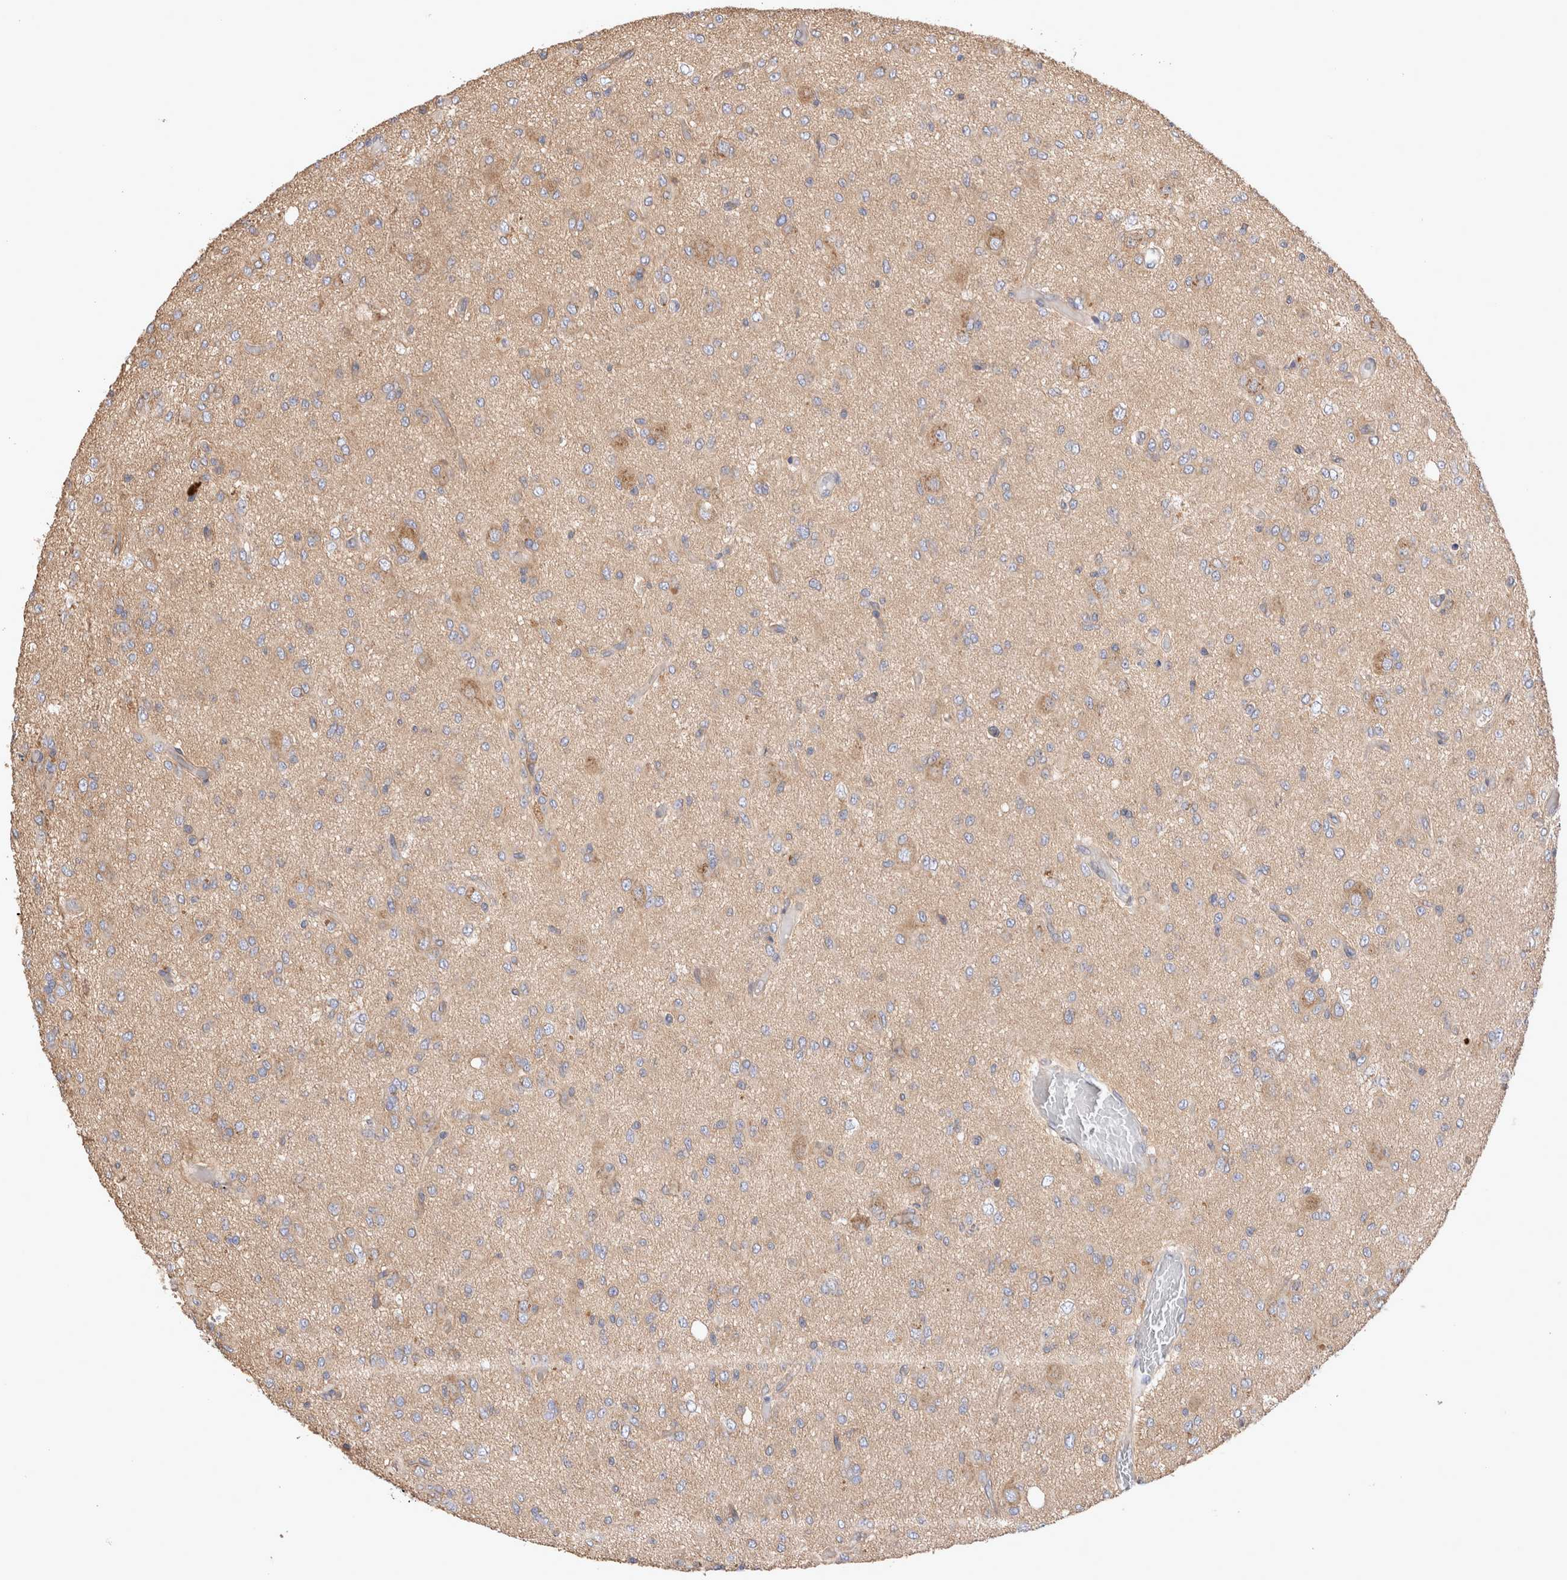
{"staining": {"intensity": "weak", "quantity": "<25%", "location": "cytoplasmic/membranous"}, "tissue": "glioma", "cell_type": "Tumor cells", "image_type": "cancer", "snomed": [{"axis": "morphology", "description": "Glioma, malignant, High grade"}, {"axis": "topography", "description": "Brain"}], "caption": "The photomicrograph reveals no staining of tumor cells in glioma.", "gene": "NXT2", "patient": {"sex": "female", "age": 59}}